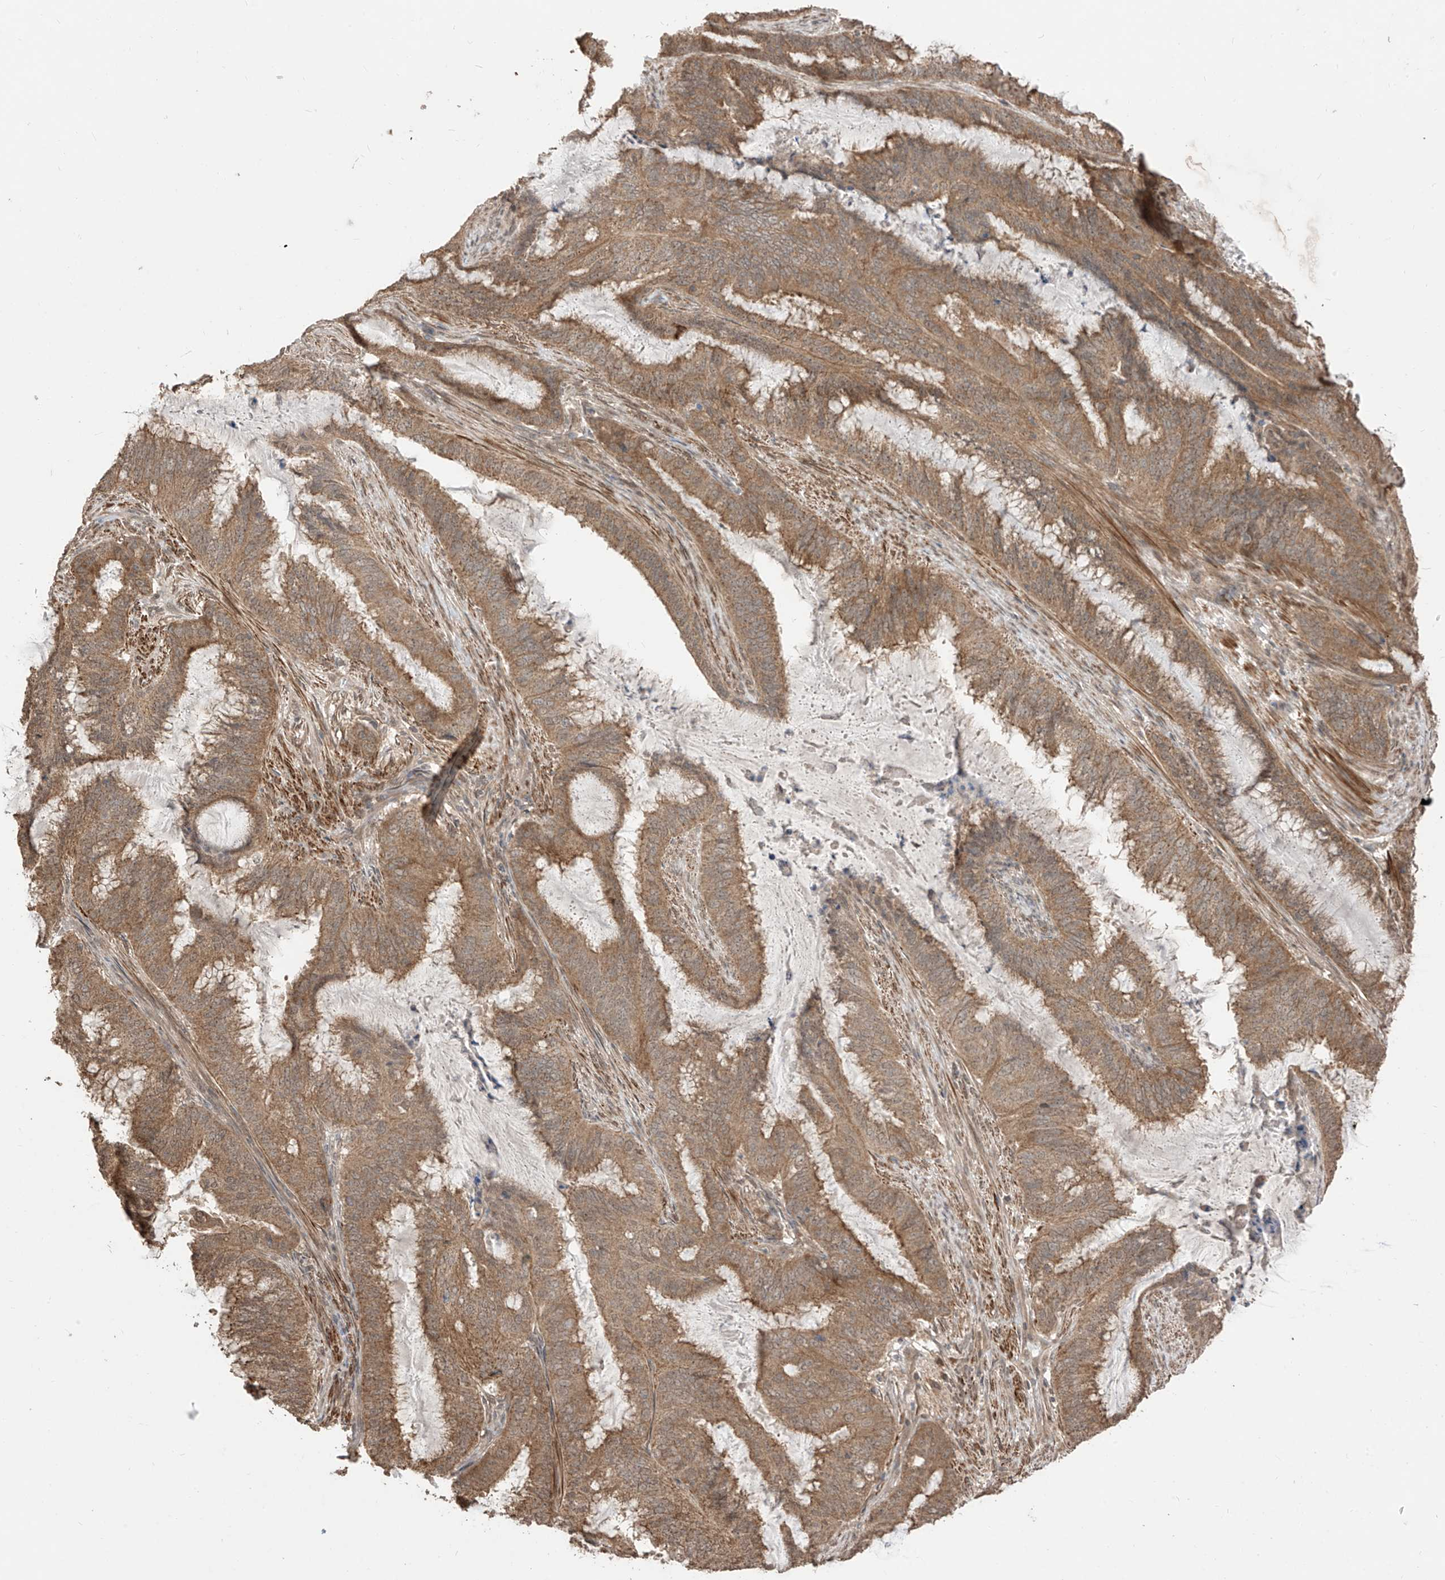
{"staining": {"intensity": "moderate", "quantity": ">75%", "location": "cytoplasmic/membranous"}, "tissue": "endometrial cancer", "cell_type": "Tumor cells", "image_type": "cancer", "snomed": [{"axis": "morphology", "description": "Adenocarcinoma, NOS"}, {"axis": "topography", "description": "Endometrium"}], "caption": "Protein expression by IHC demonstrates moderate cytoplasmic/membranous staining in approximately >75% of tumor cells in endometrial cancer (adenocarcinoma). The protein of interest is shown in brown color, while the nuclei are stained blue.", "gene": "LATS1", "patient": {"sex": "female", "age": 51}}